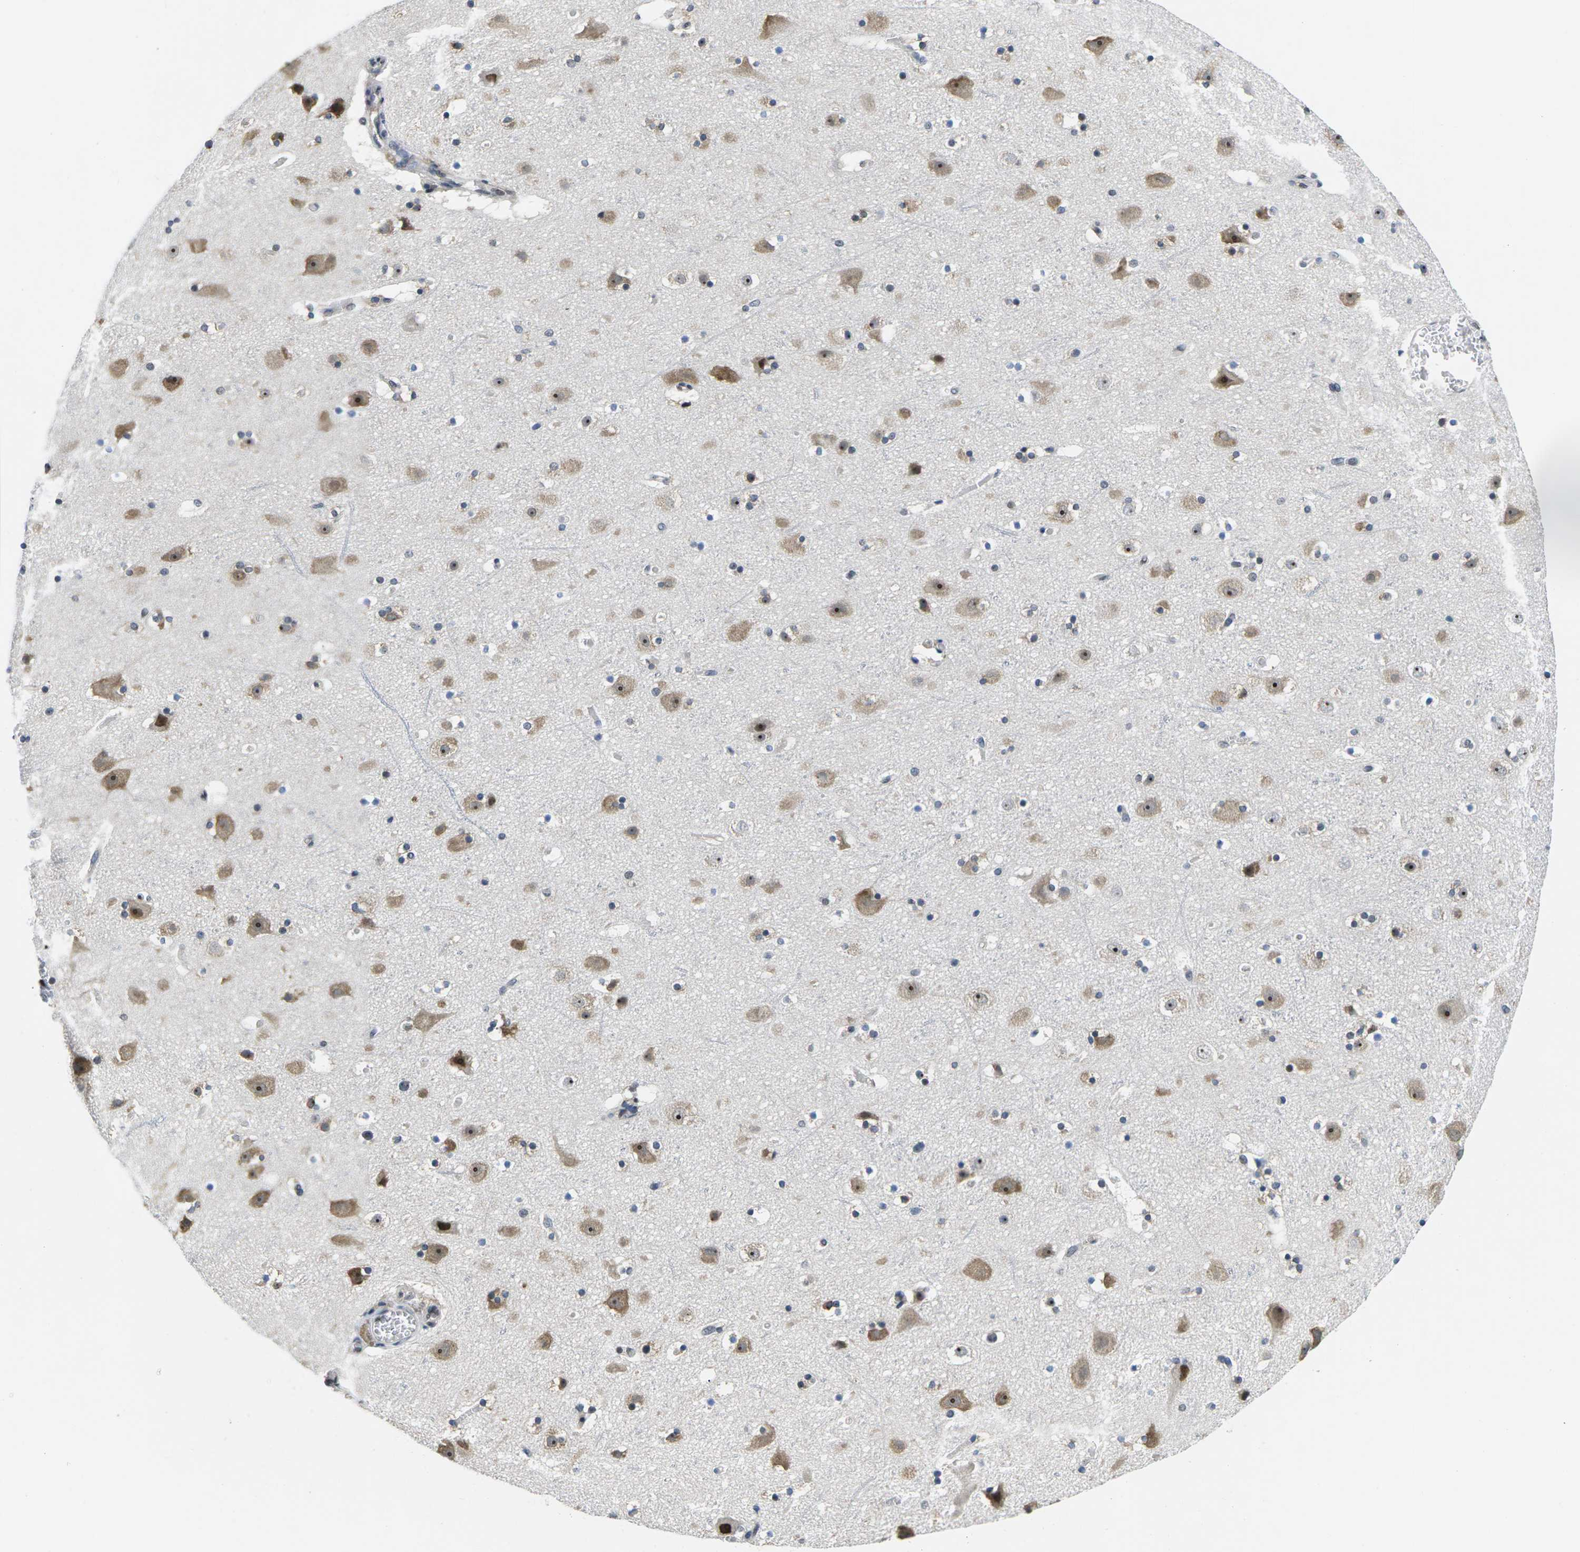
{"staining": {"intensity": "negative", "quantity": "none", "location": "none"}, "tissue": "cerebral cortex", "cell_type": "Endothelial cells", "image_type": "normal", "snomed": [{"axis": "morphology", "description": "Normal tissue, NOS"}, {"axis": "topography", "description": "Cerebral cortex"}], "caption": "This is an immunohistochemistry micrograph of unremarkable cerebral cortex. There is no staining in endothelial cells.", "gene": "NSRP1", "patient": {"sex": "male", "age": 45}}